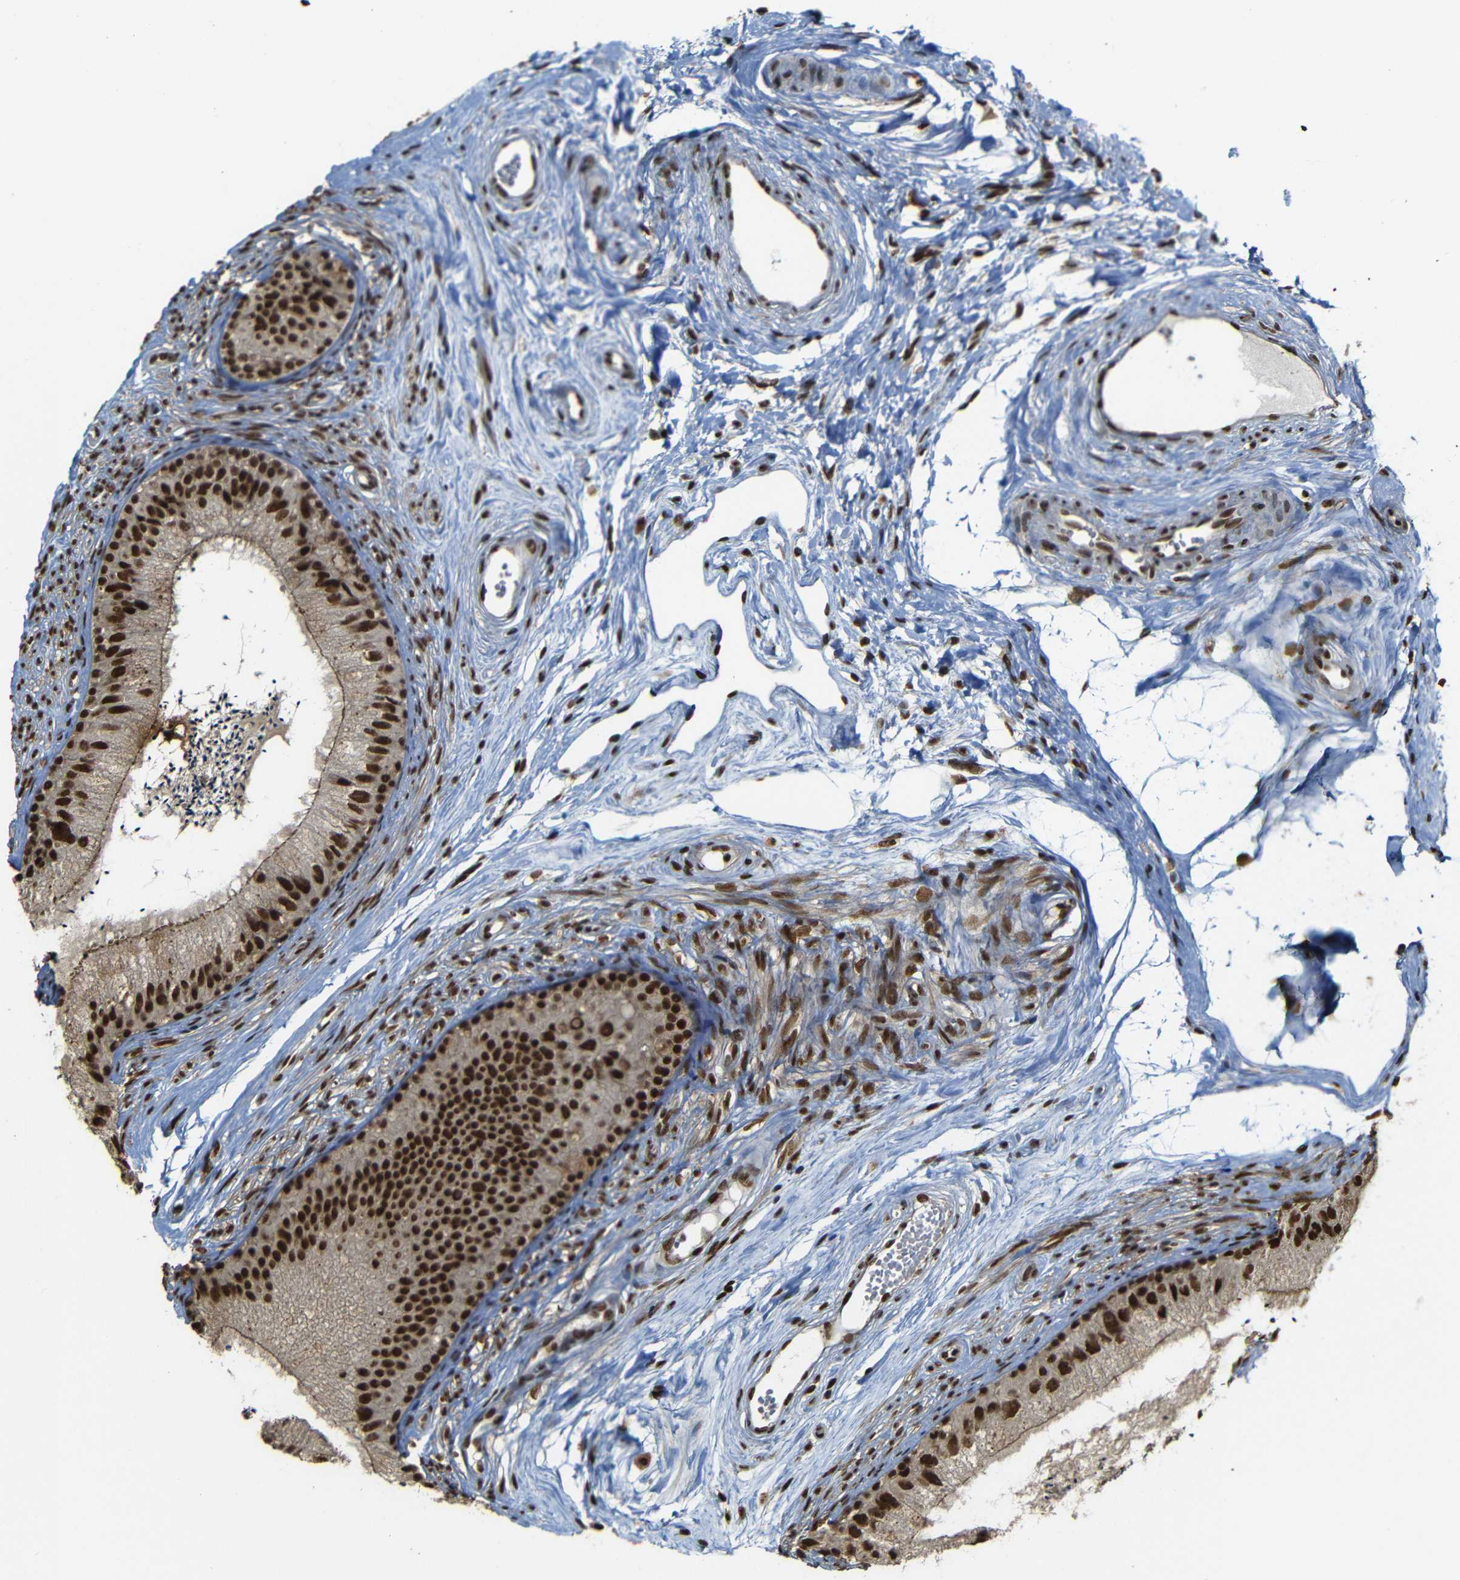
{"staining": {"intensity": "strong", "quantity": ">75%", "location": "cytoplasmic/membranous,nuclear"}, "tissue": "epididymis", "cell_type": "Glandular cells", "image_type": "normal", "snomed": [{"axis": "morphology", "description": "Normal tissue, NOS"}, {"axis": "topography", "description": "Epididymis"}], "caption": "The micrograph displays staining of normal epididymis, revealing strong cytoplasmic/membranous,nuclear protein positivity (brown color) within glandular cells.", "gene": "TCF7L2", "patient": {"sex": "male", "age": 56}}